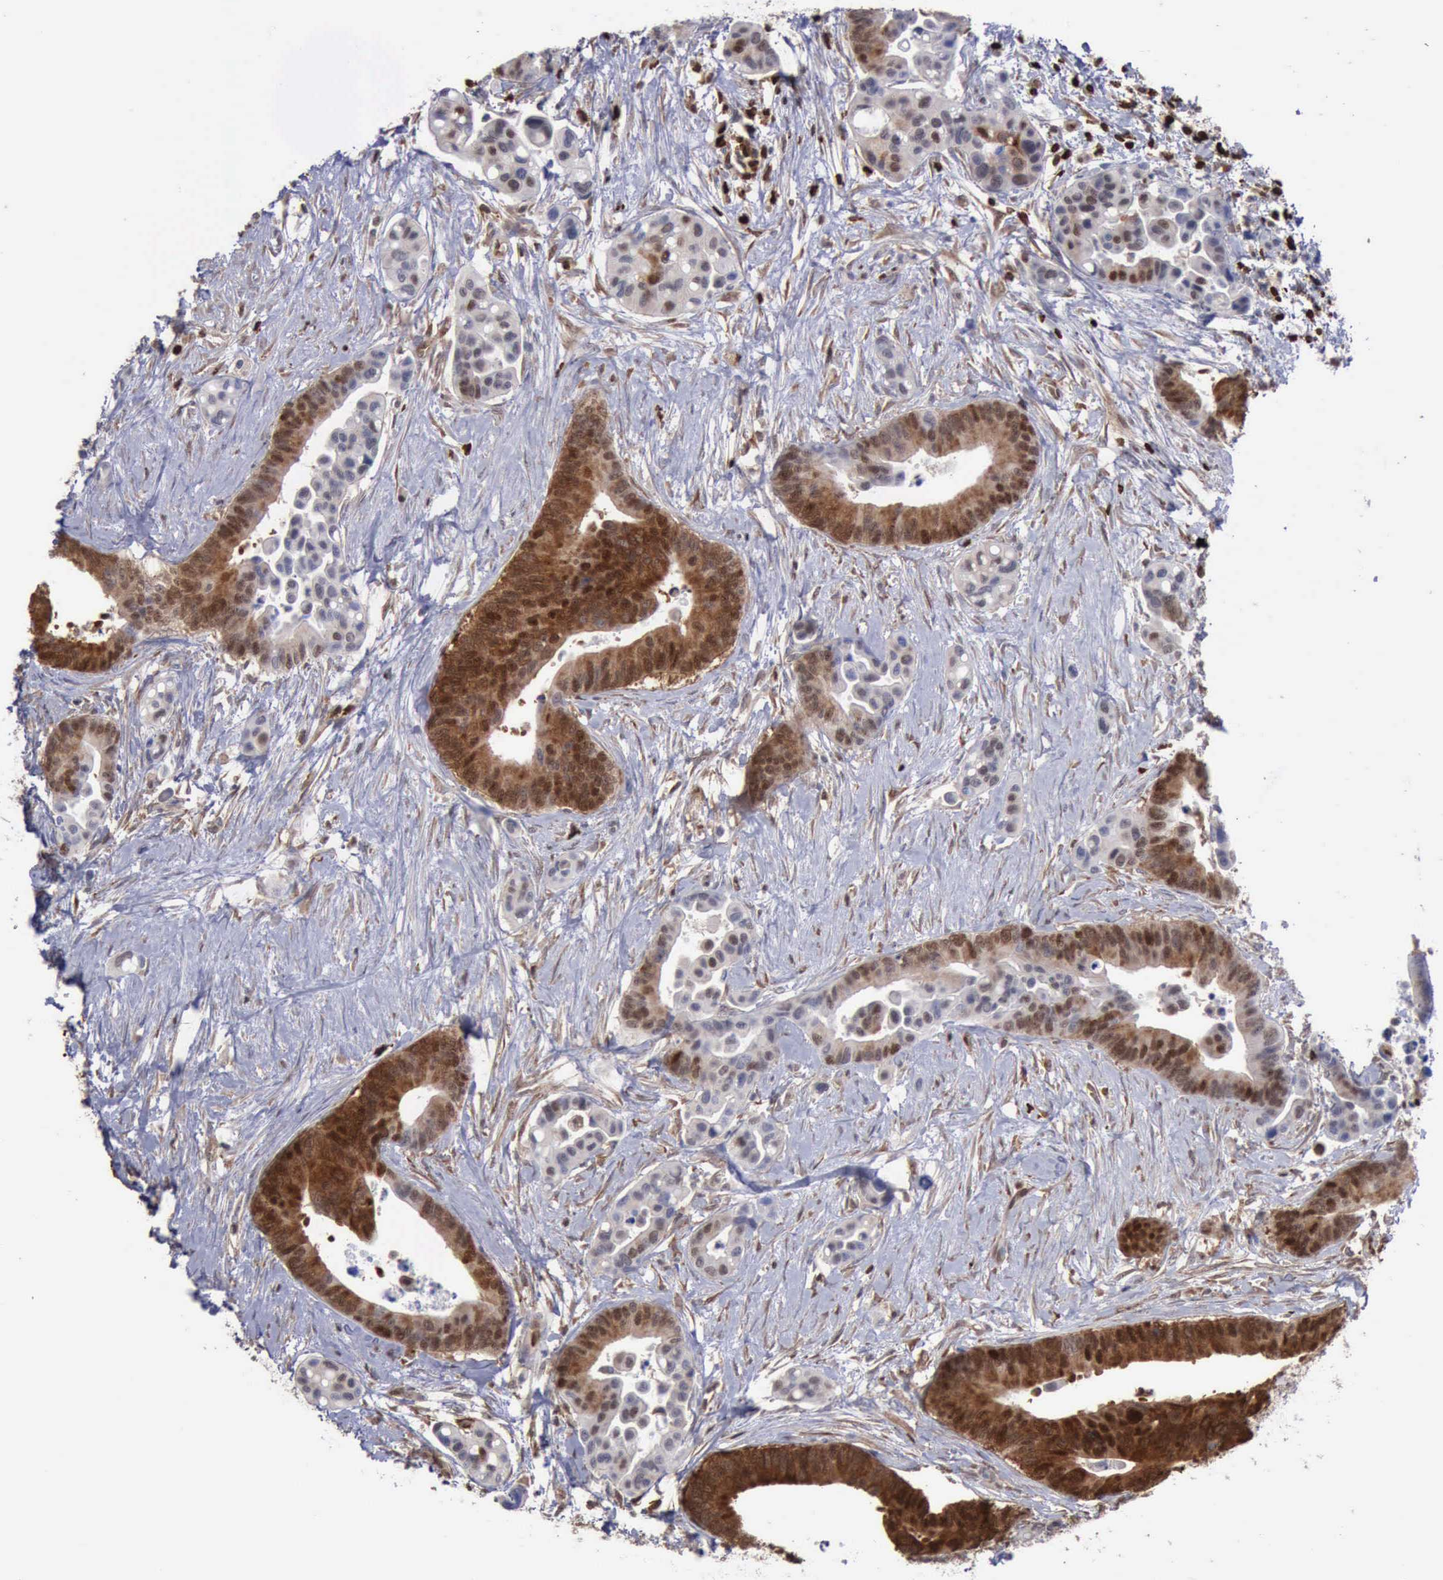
{"staining": {"intensity": "strong", "quantity": ">75%", "location": "cytoplasmic/membranous"}, "tissue": "colorectal cancer", "cell_type": "Tumor cells", "image_type": "cancer", "snomed": [{"axis": "morphology", "description": "Adenocarcinoma, NOS"}, {"axis": "topography", "description": "Colon"}], "caption": "IHC histopathology image of human colorectal cancer (adenocarcinoma) stained for a protein (brown), which demonstrates high levels of strong cytoplasmic/membranous staining in about >75% of tumor cells.", "gene": "PDCD4", "patient": {"sex": "male", "age": 82}}